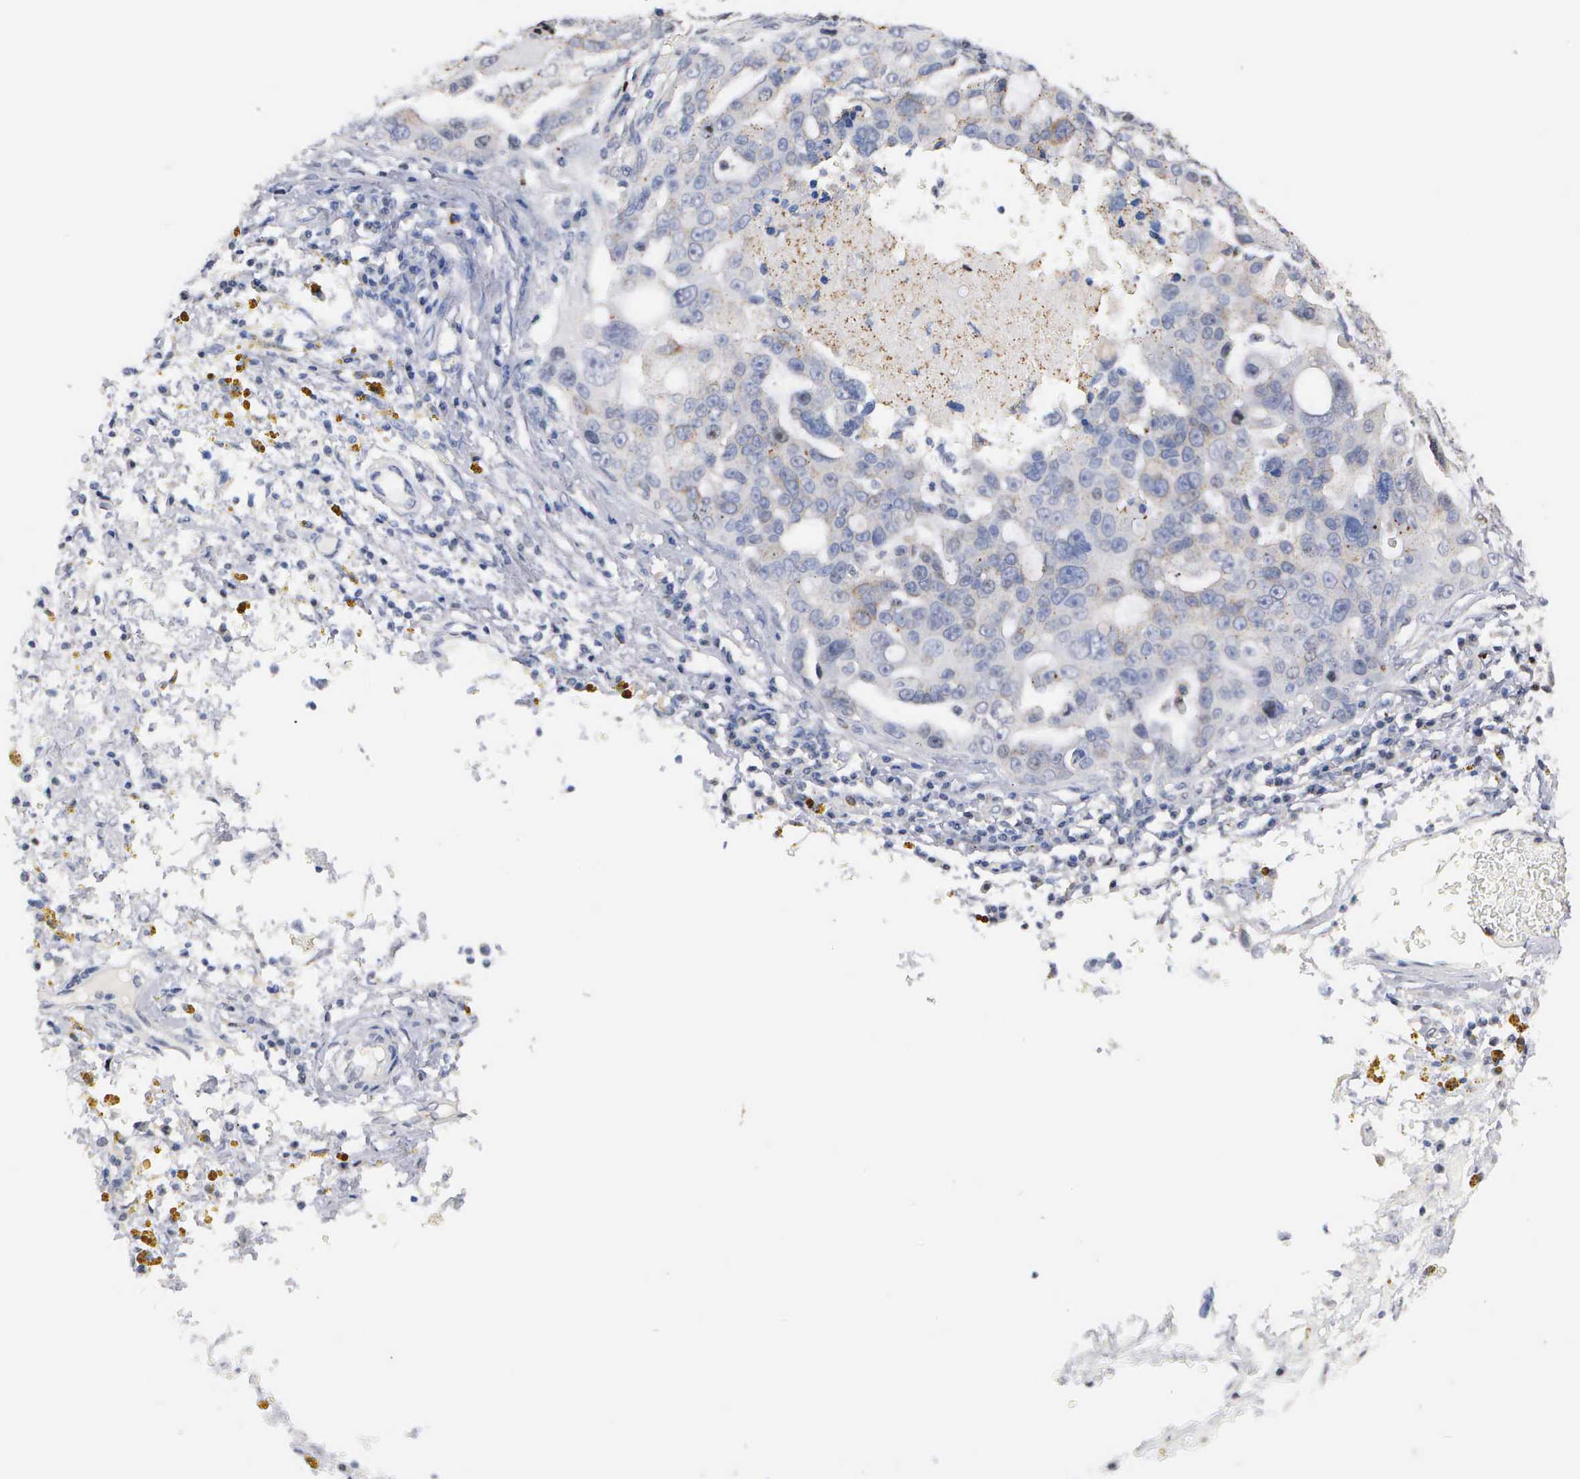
{"staining": {"intensity": "weak", "quantity": "25%-75%", "location": "cytoplasmic/membranous"}, "tissue": "ovarian cancer", "cell_type": "Tumor cells", "image_type": "cancer", "snomed": [{"axis": "morphology", "description": "Carcinoma, endometroid"}, {"axis": "topography", "description": "Ovary"}], "caption": "Endometroid carcinoma (ovarian) was stained to show a protein in brown. There is low levels of weak cytoplasmic/membranous positivity in approximately 25%-75% of tumor cells.", "gene": "KDM6A", "patient": {"sex": "female", "age": 75}}